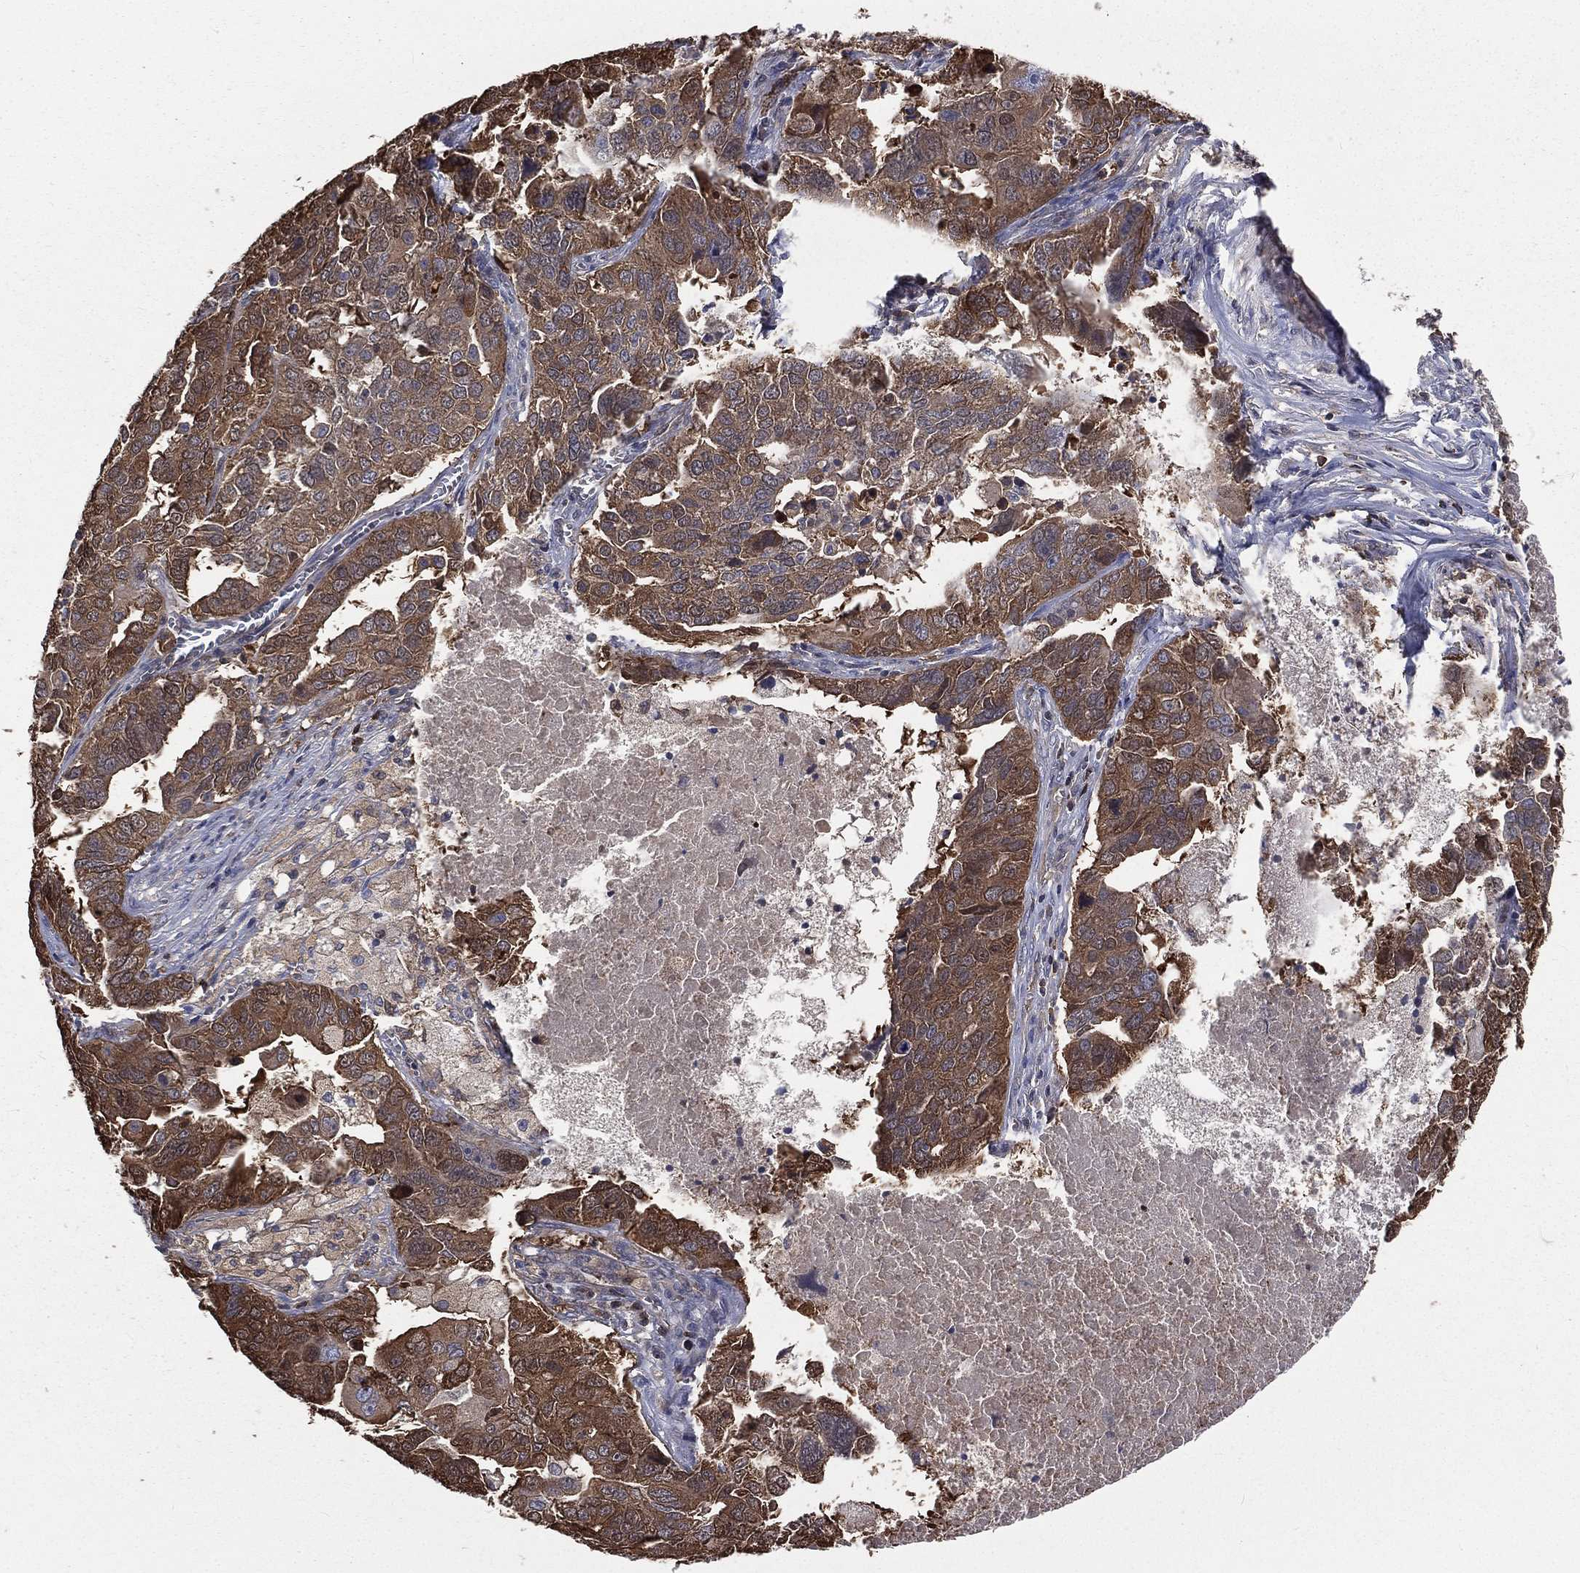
{"staining": {"intensity": "moderate", "quantity": ">75%", "location": "cytoplasmic/membranous"}, "tissue": "ovarian cancer", "cell_type": "Tumor cells", "image_type": "cancer", "snomed": [{"axis": "morphology", "description": "Carcinoma, endometroid"}, {"axis": "topography", "description": "Soft tissue"}, {"axis": "topography", "description": "Ovary"}], "caption": "Immunohistochemical staining of ovarian cancer (endometroid carcinoma) displays moderate cytoplasmic/membranous protein positivity in about >75% of tumor cells.", "gene": "TBC1D2", "patient": {"sex": "female", "age": 52}}